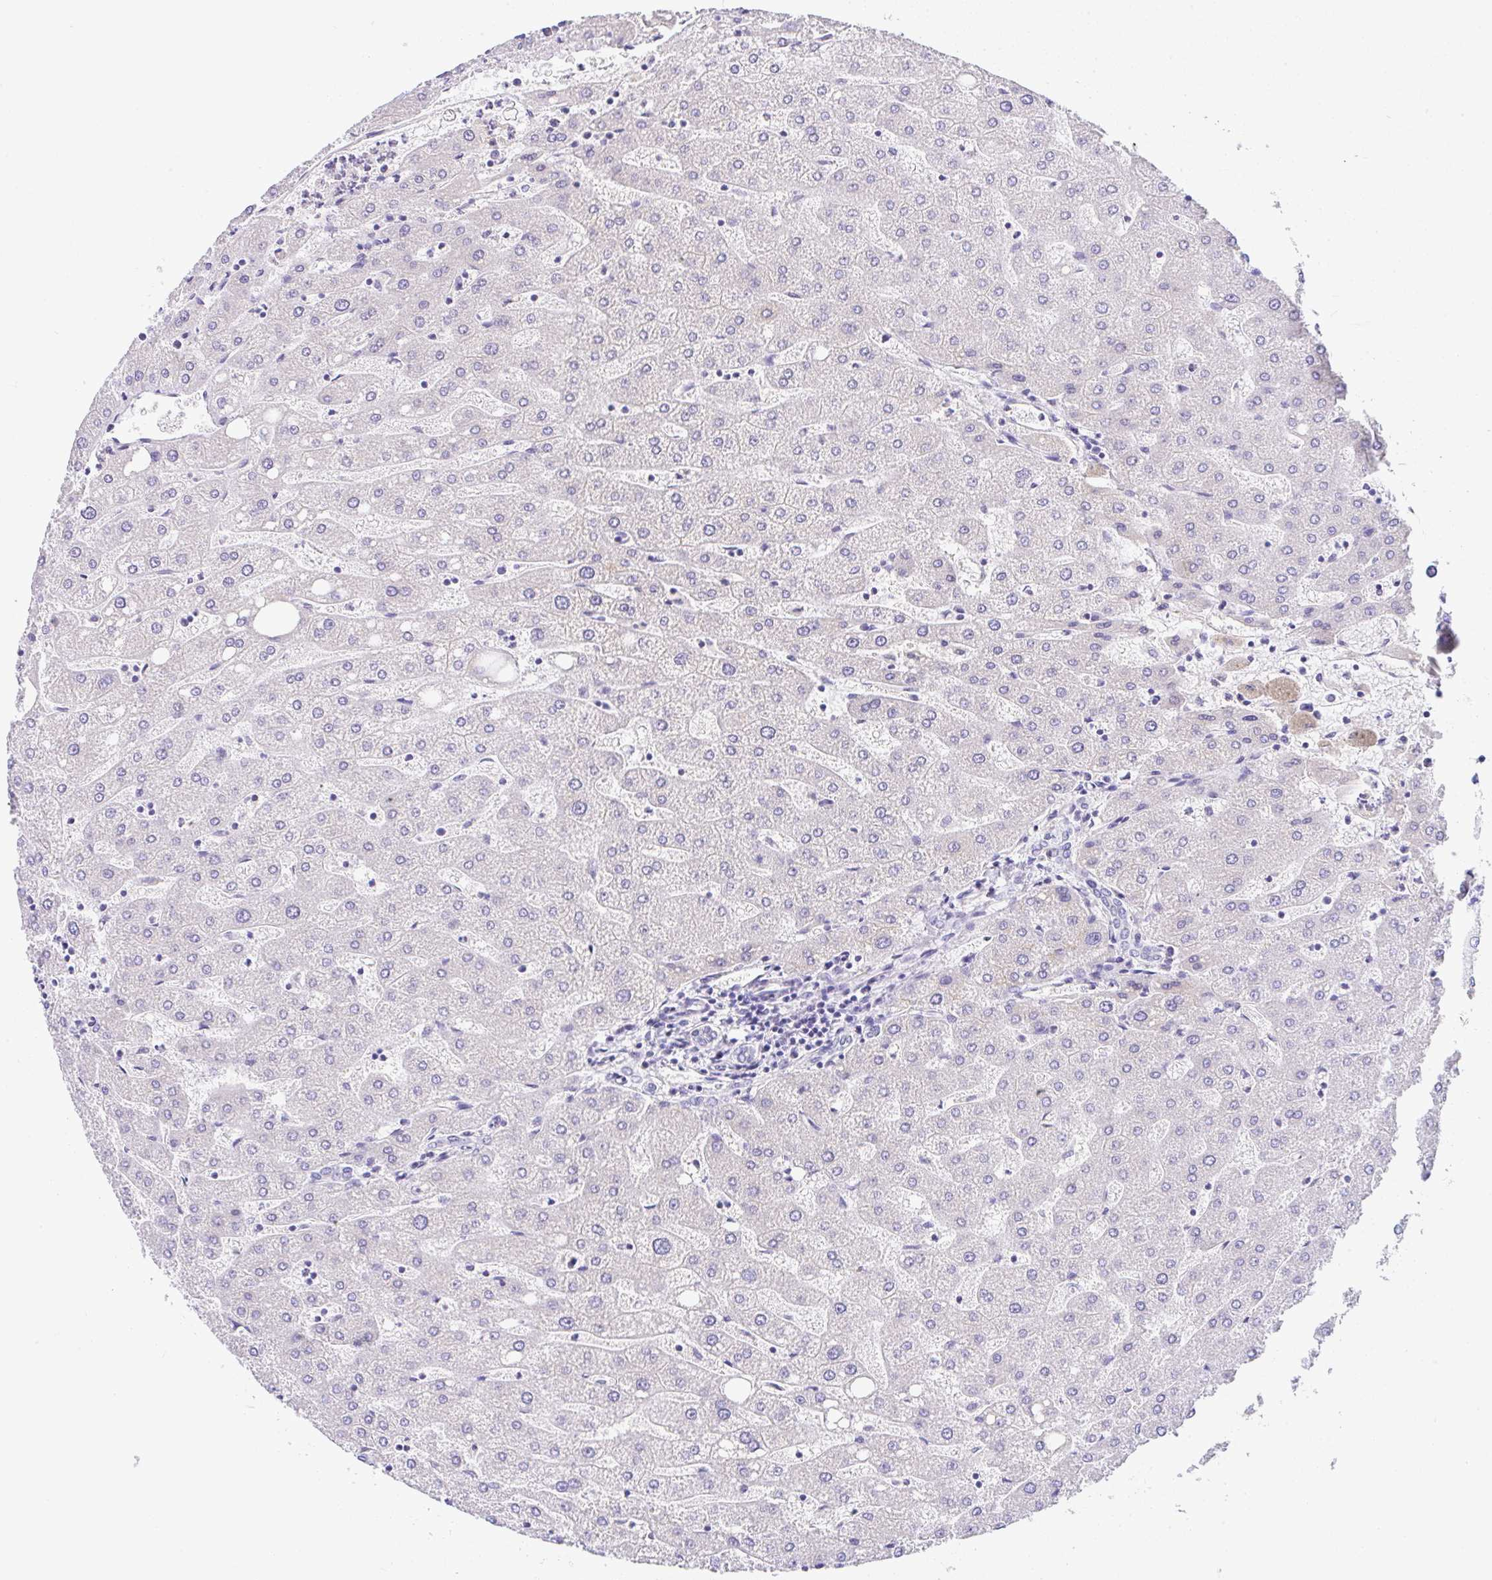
{"staining": {"intensity": "negative", "quantity": "none", "location": "none"}, "tissue": "liver", "cell_type": "Cholangiocytes", "image_type": "normal", "snomed": [{"axis": "morphology", "description": "Normal tissue, NOS"}, {"axis": "topography", "description": "Liver"}], "caption": "Immunohistochemistry histopathology image of normal human liver stained for a protein (brown), which shows no expression in cholangiocytes. (Stains: DAB immunohistochemistry (IHC) with hematoxylin counter stain, Microscopy: brightfield microscopy at high magnification).", "gene": "SERPINE3", "patient": {"sex": "male", "age": 67}}